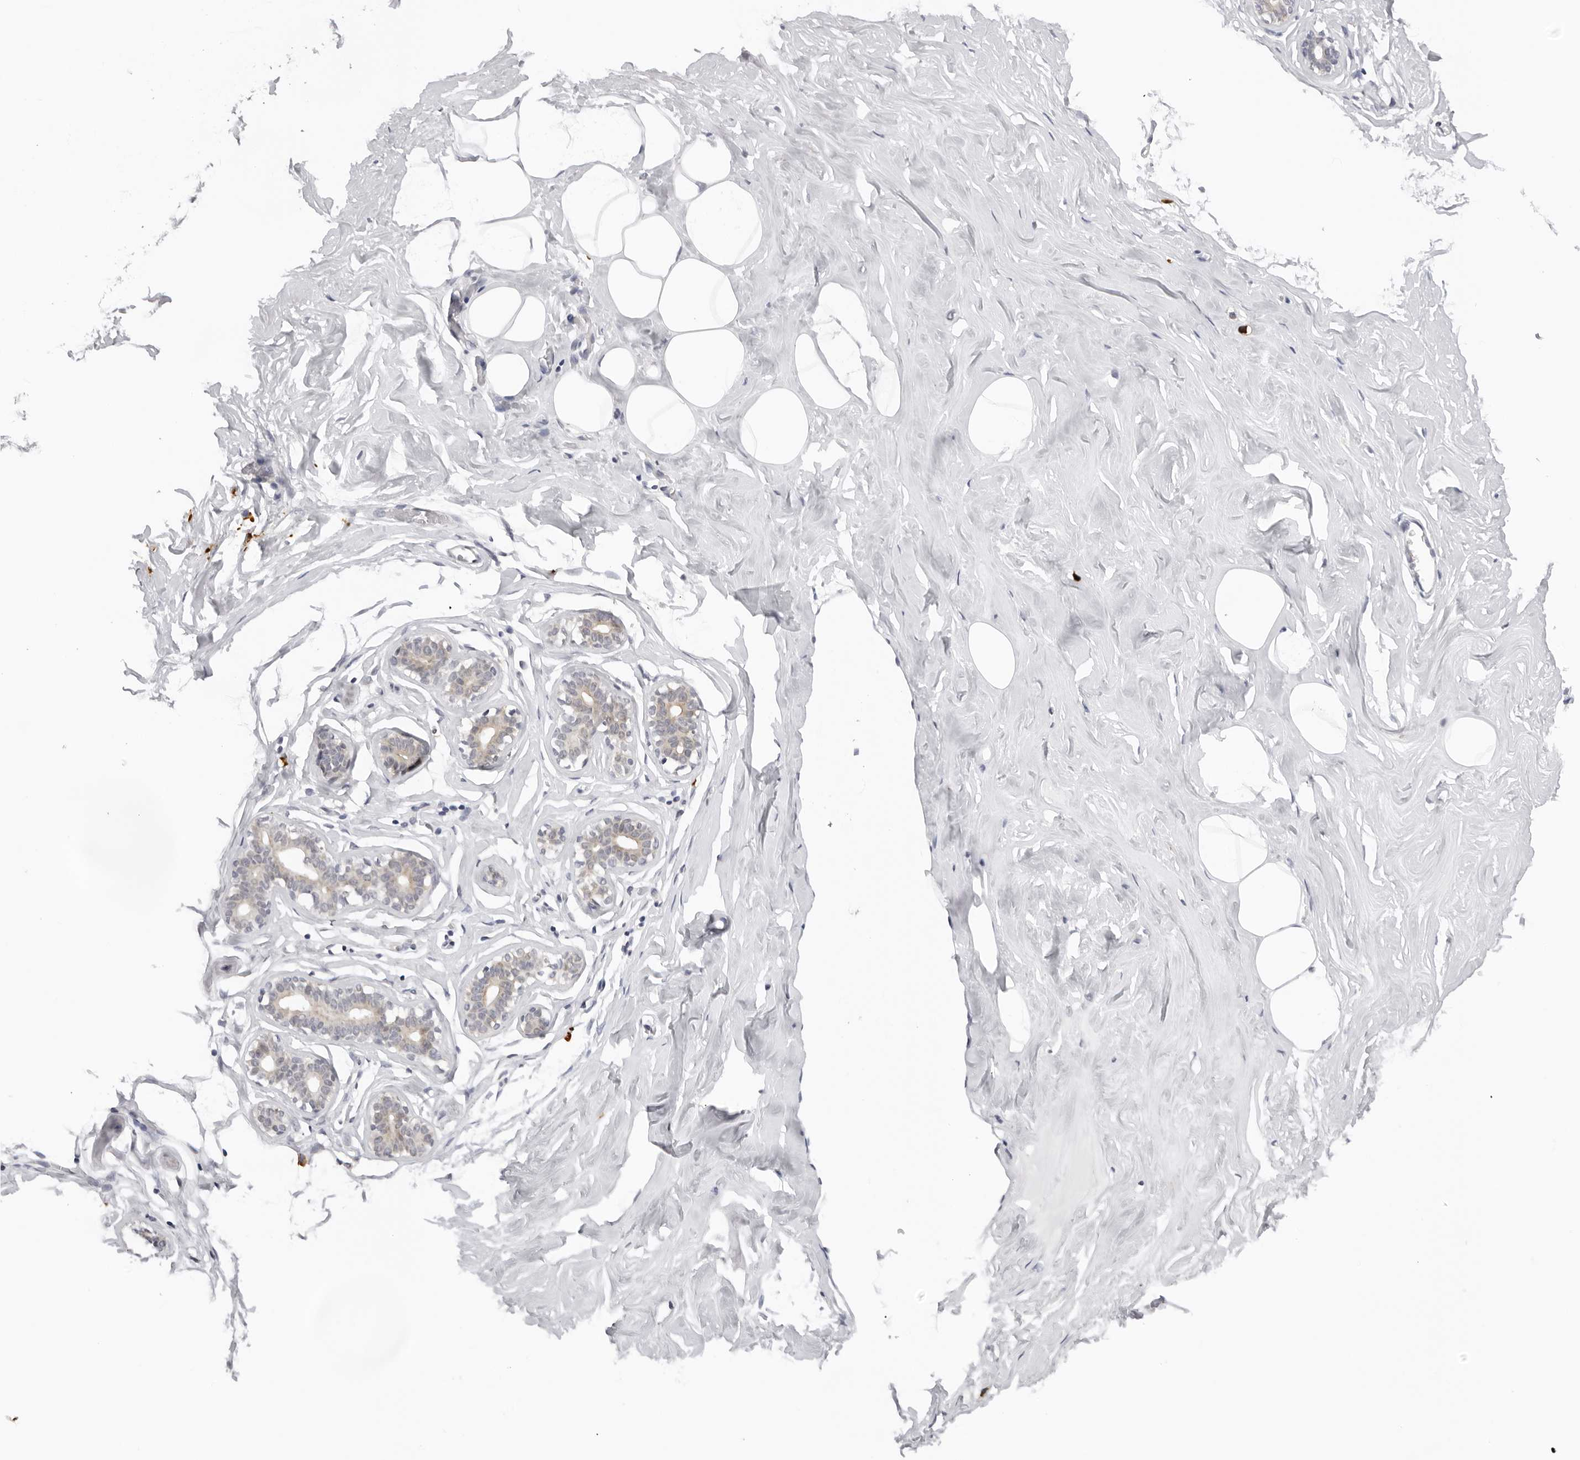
{"staining": {"intensity": "negative", "quantity": "none", "location": "none"}, "tissue": "adipose tissue", "cell_type": "Adipocytes", "image_type": "normal", "snomed": [{"axis": "morphology", "description": "Normal tissue, NOS"}, {"axis": "morphology", "description": "Fibrosis, NOS"}, {"axis": "topography", "description": "Breast"}, {"axis": "topography", "description": "Adipose tissue"}], "caption": "Protein analysis of unremarkable adipose tissue displays no significant staining in adipocytes. Brightfield microscopy of IHC stained with DAB (3,3'-diaminobenzidine) (brown) and hematoxylin (blue), captured at high magnification.", "gene": "IL17RA", "patient": {"sex": "female", "age": 39}}